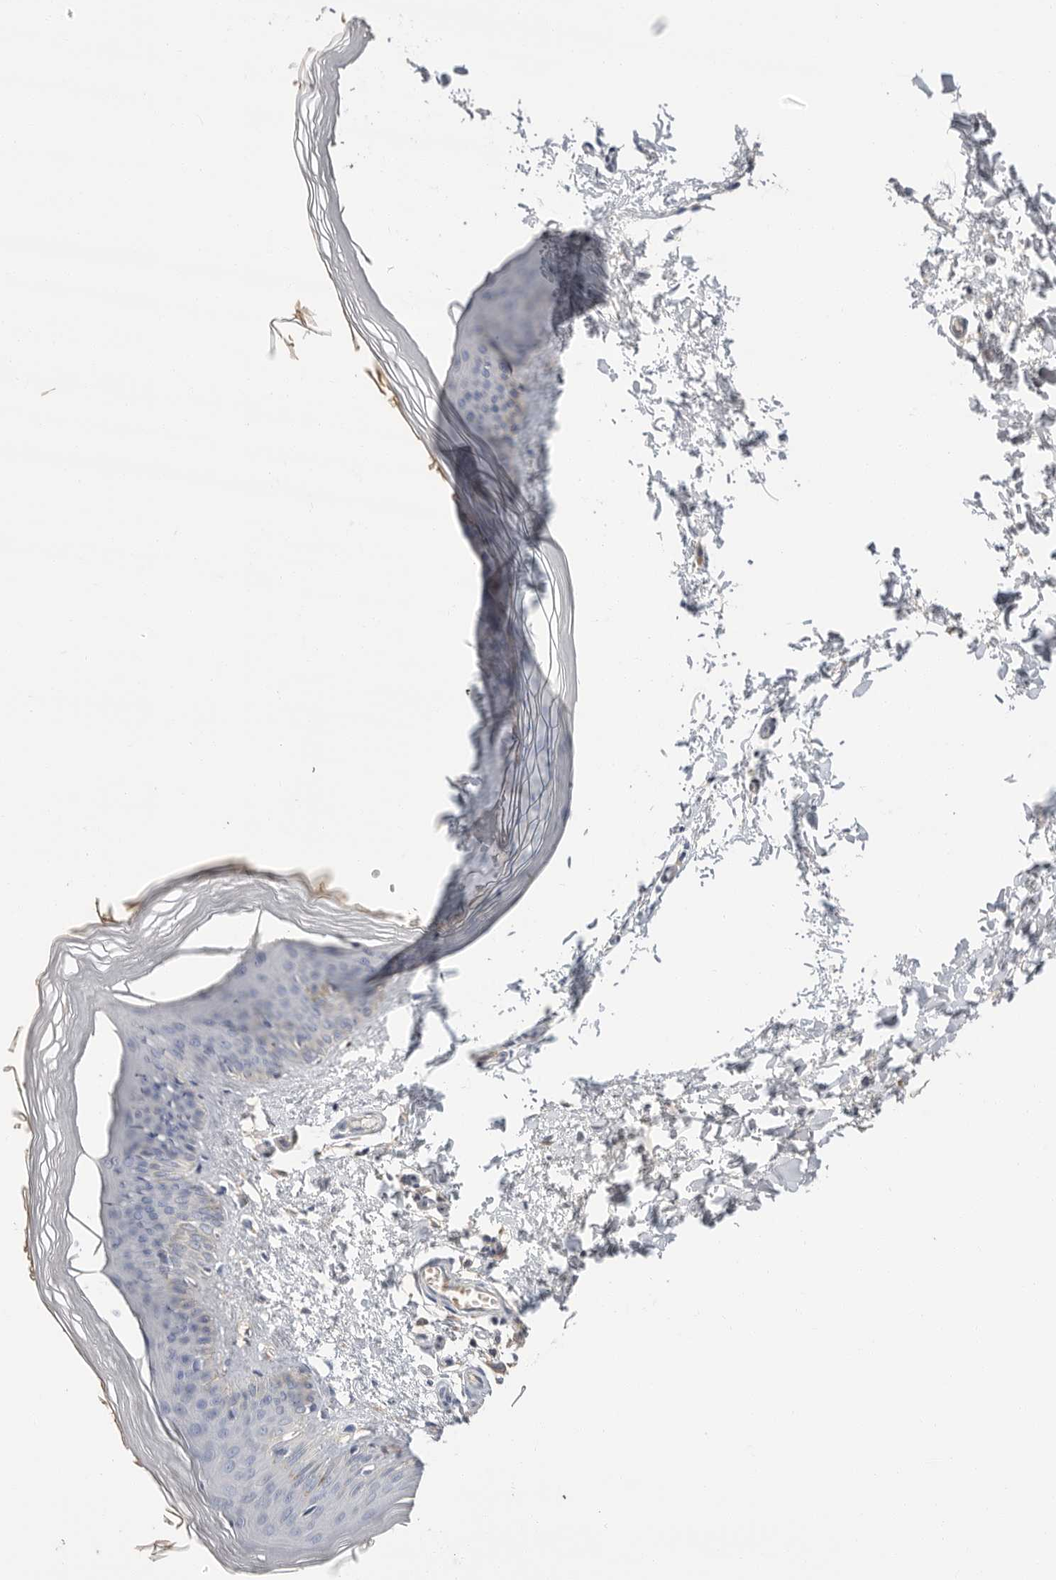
{"staining": {"intensity": "negative", "quantity": "none", "location": "none"}, "tissue": "skin", "cell_type": "Fibroblasts", "image_type": "normal", "snomed": [{"axis": "morphology", "description": "Normal tissue, NOS"}, {"axis": "topography", "description": "Skin"}], "caption": "The photomicrograph shows no significant staining in fibroblasts of skin.", "gene": "APOA2", "patient": {"sex": "female", "age": 27}}